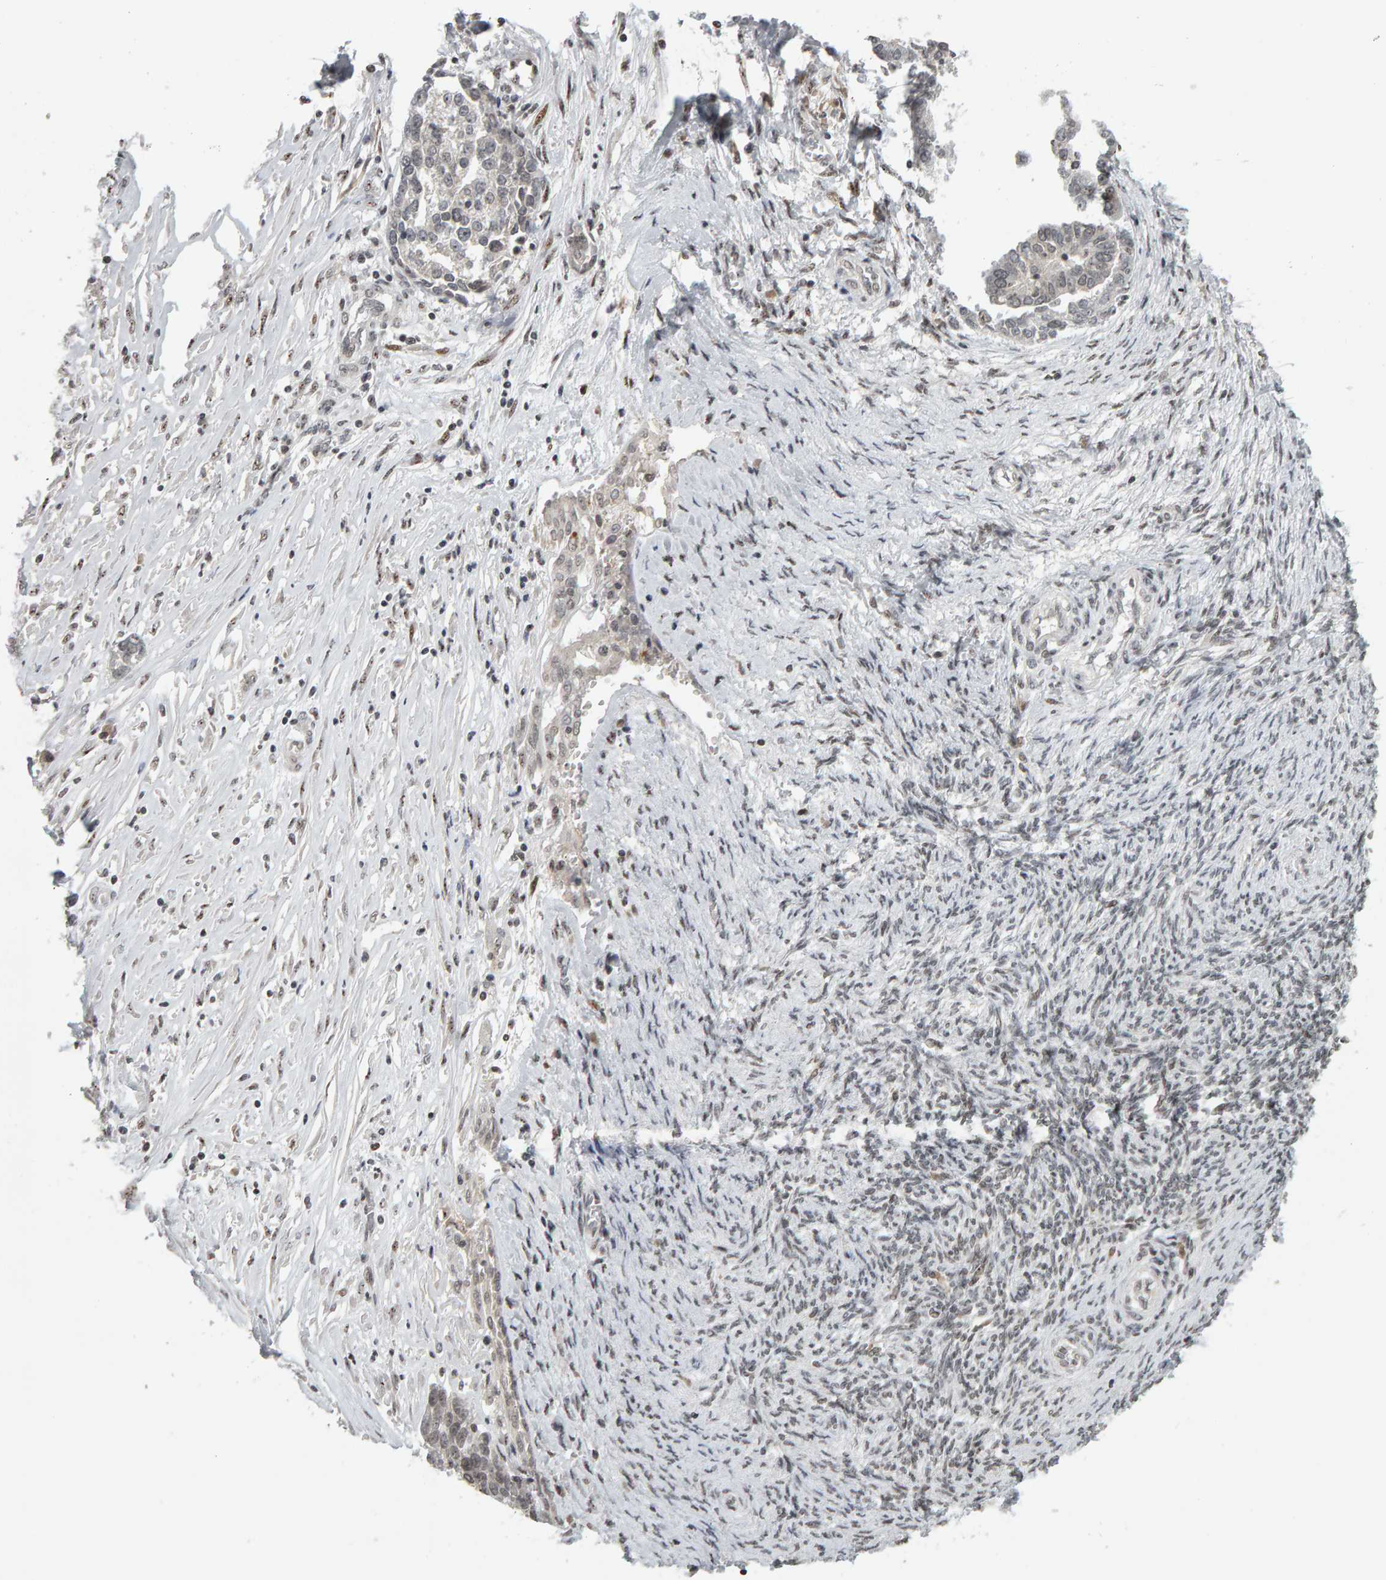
{"staining": {"intensity": "weak", "quantity": "<25%", "location": "nuclear"}, "tissue": "ovarian cancer", "cell_type": "Tumor cells", "image_type": "cancer", "snomed": [{"axis": "morphology", "description": "Cystadenocarcinoma, serous, NOS"}, {"axis": "topography", "description": "Ovary"}], "caption": "A micrograph of ovarian cancer stained for a protein demonstrates no brown staining in tumor cells.", "gene": "TRAM1", "patient": {"sex": "female", "age": 44}}